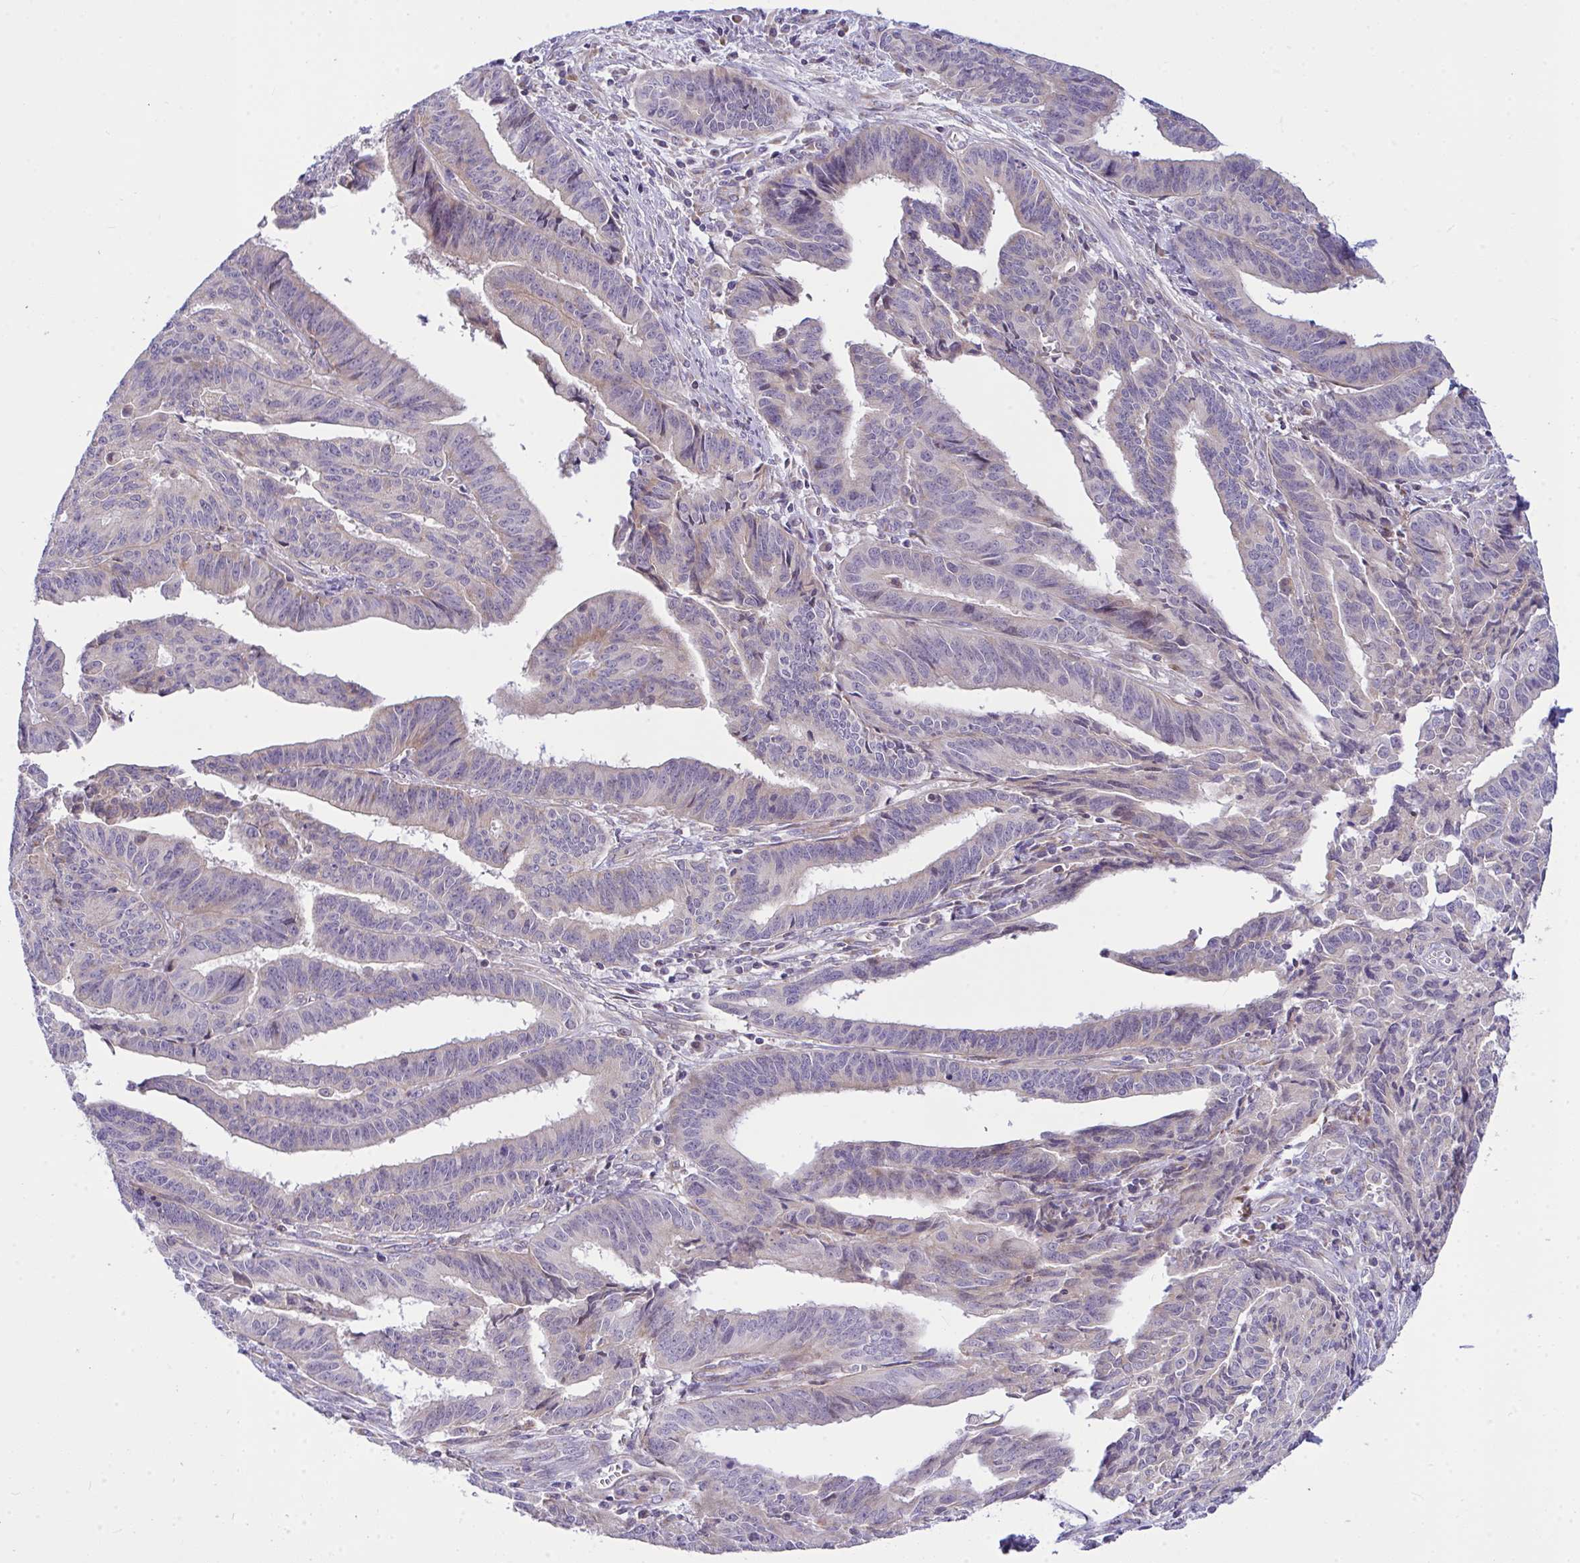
{"staining": {"intensity": "negative", "quantity": "none", "location": "none"}, "tissue": "endometrial cancer", "cell_type": "Tumor cells", "image_type": "cancer", "snomed": [{"axis": "morphology", "description": "Adenocarcinoma, NOS"}, {"axis": "topography", "description": "Endometrium"}], "caption": "Immunohistochemistry (IHC) micrograph of neoplastic tissue: human endometrial cancer (adenocarcinoma) stained with DAB shows no significant protein positivity in tumor cells.", "gene": "CEP63", "patient": {"sex": "female", "age": 65}}